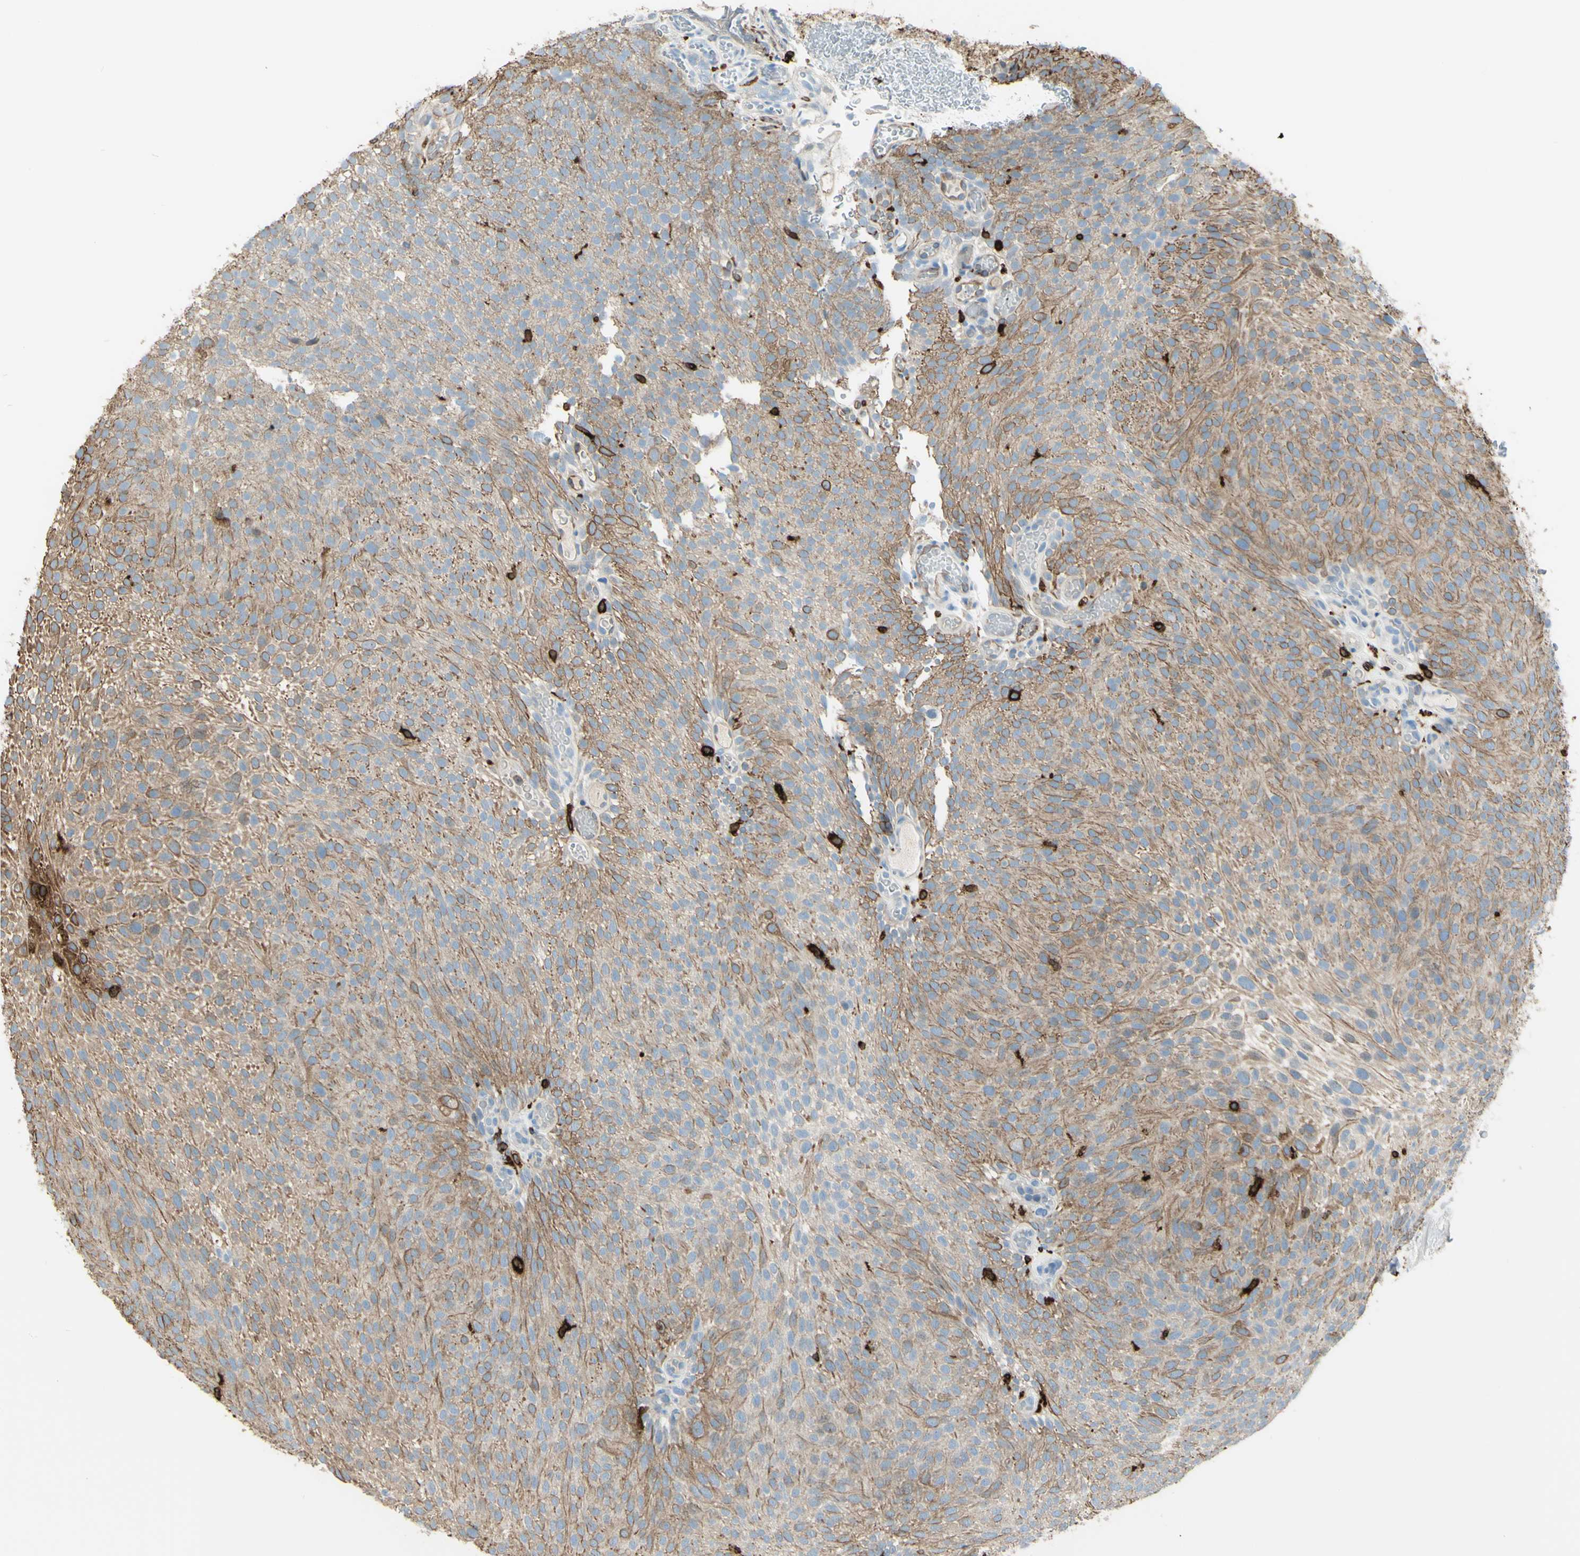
{"staining": {"intensity": "weak", "quantity": ">75%", "location": "cytoplasmic/membranous"}, "tissue": "urothelial cancer", "cell_type": "Tumor cells", "image_type": "cancer", "snomed": [{"axis": "morphology", "description": "Urothelial carcinoma, Low grade"}, {"axis": "topography", "description": "Urinary bladder"}], "caption": "Tumor cells exhibit weak cytoplasmic/membranous positivity in approximately >75% of cells in low-grade urothelial carcinoma. (Brightfield microscopy of DAB IHC at high magnification).", "gene": "CD74", "patient": {"sex": "male", "age": 78}}